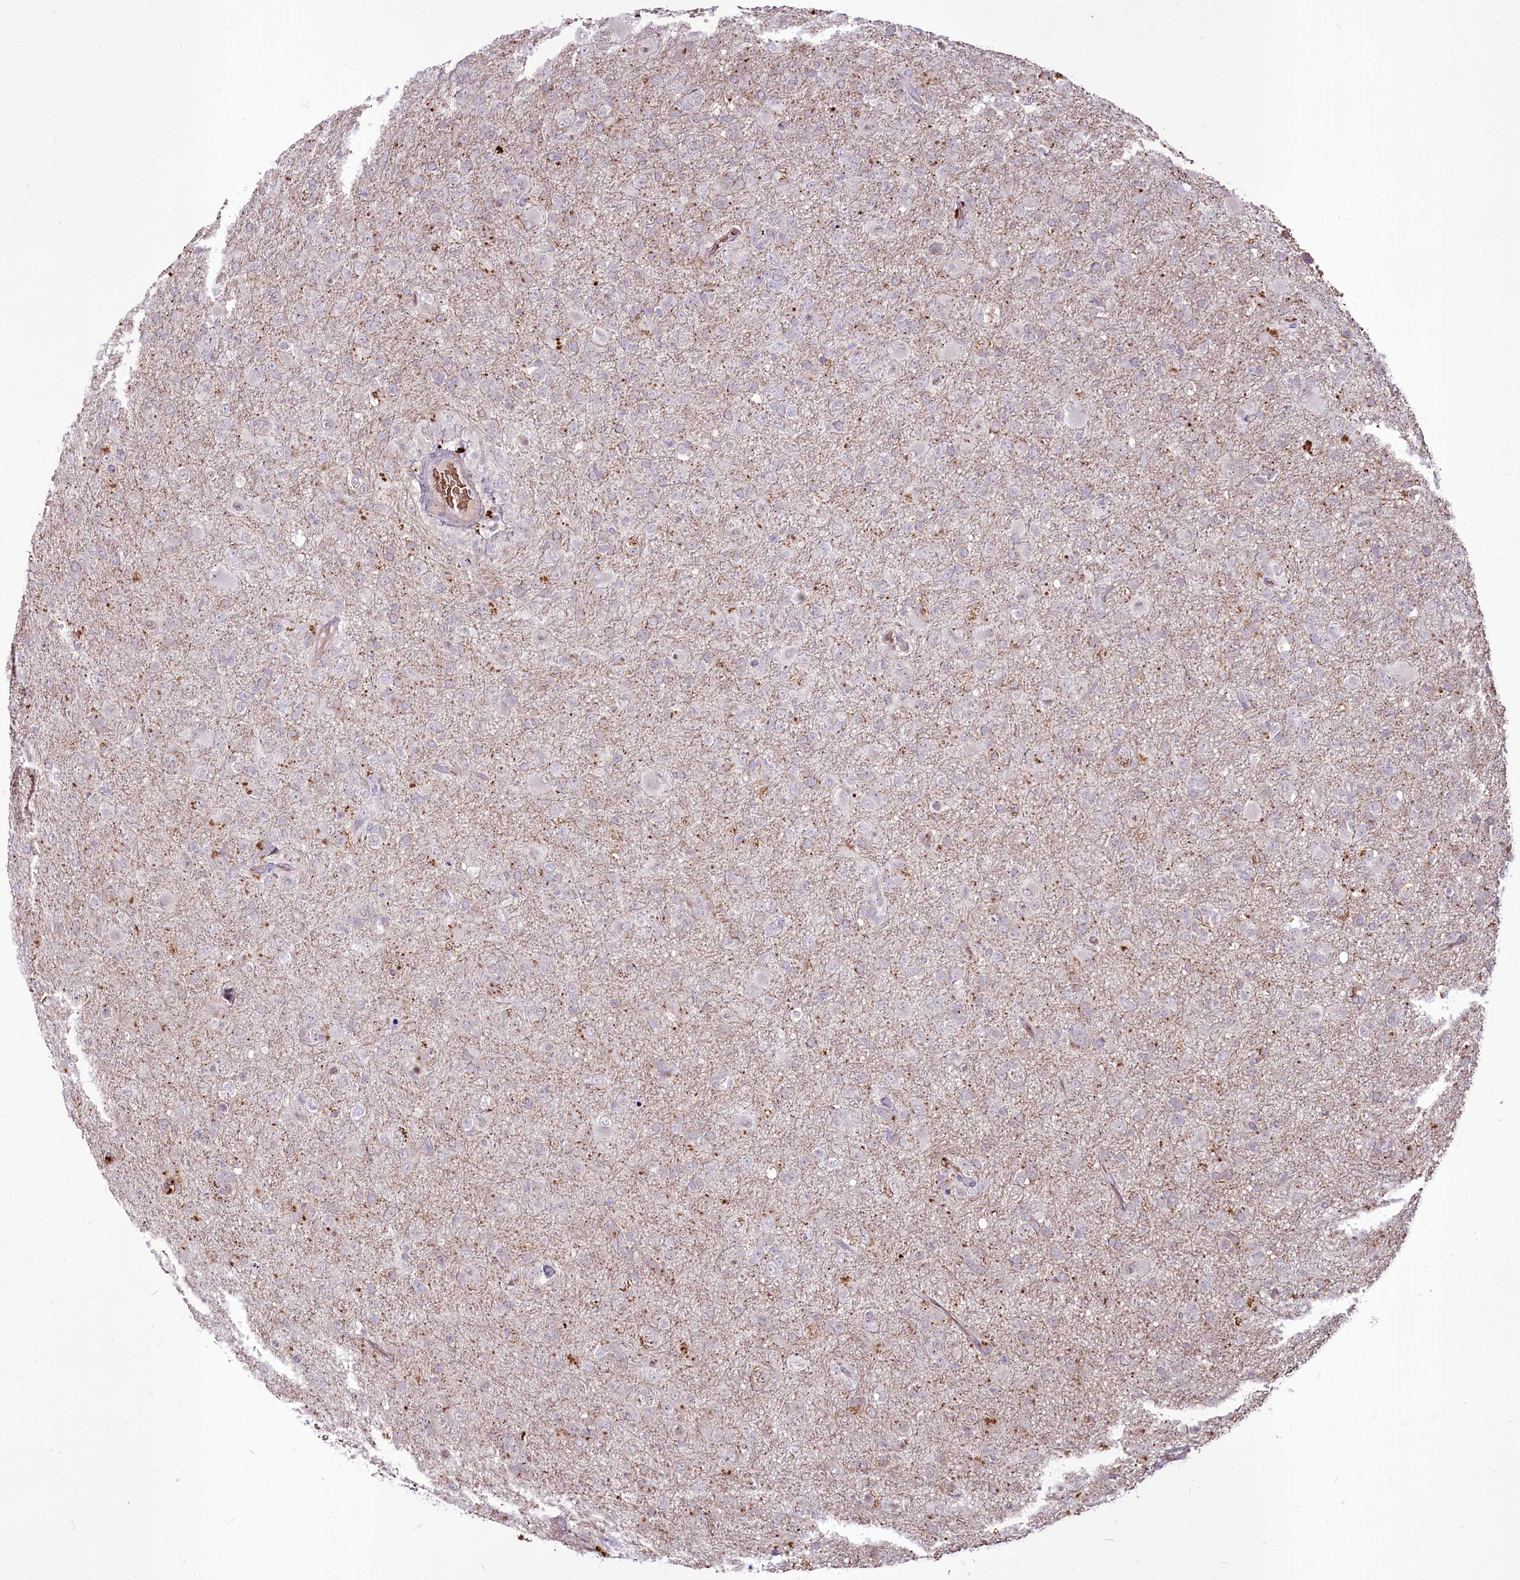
{"staining": {"intensity": "negative", "quantity": "none", "location": "none"}, "tissue": "glioma", "cell_type": "Tumor cells", "image_type": "cancer", "snomed": [{"axis": "morphology", "description": "Glioma, malignant, Low grade"}, {"axis": "topography", "description": "Brain"}], "caption": "DAB immunohistochemical staining of human glioma exhibits no significant expression in tumor cells. (DAB (3,3'-diaminobenzidine) immunohistochemistry (IHC) visualized using brightfield microscopy, high magnification).", "gene": "SUSD3", "patient": {"sex": "male", "age": 65}}